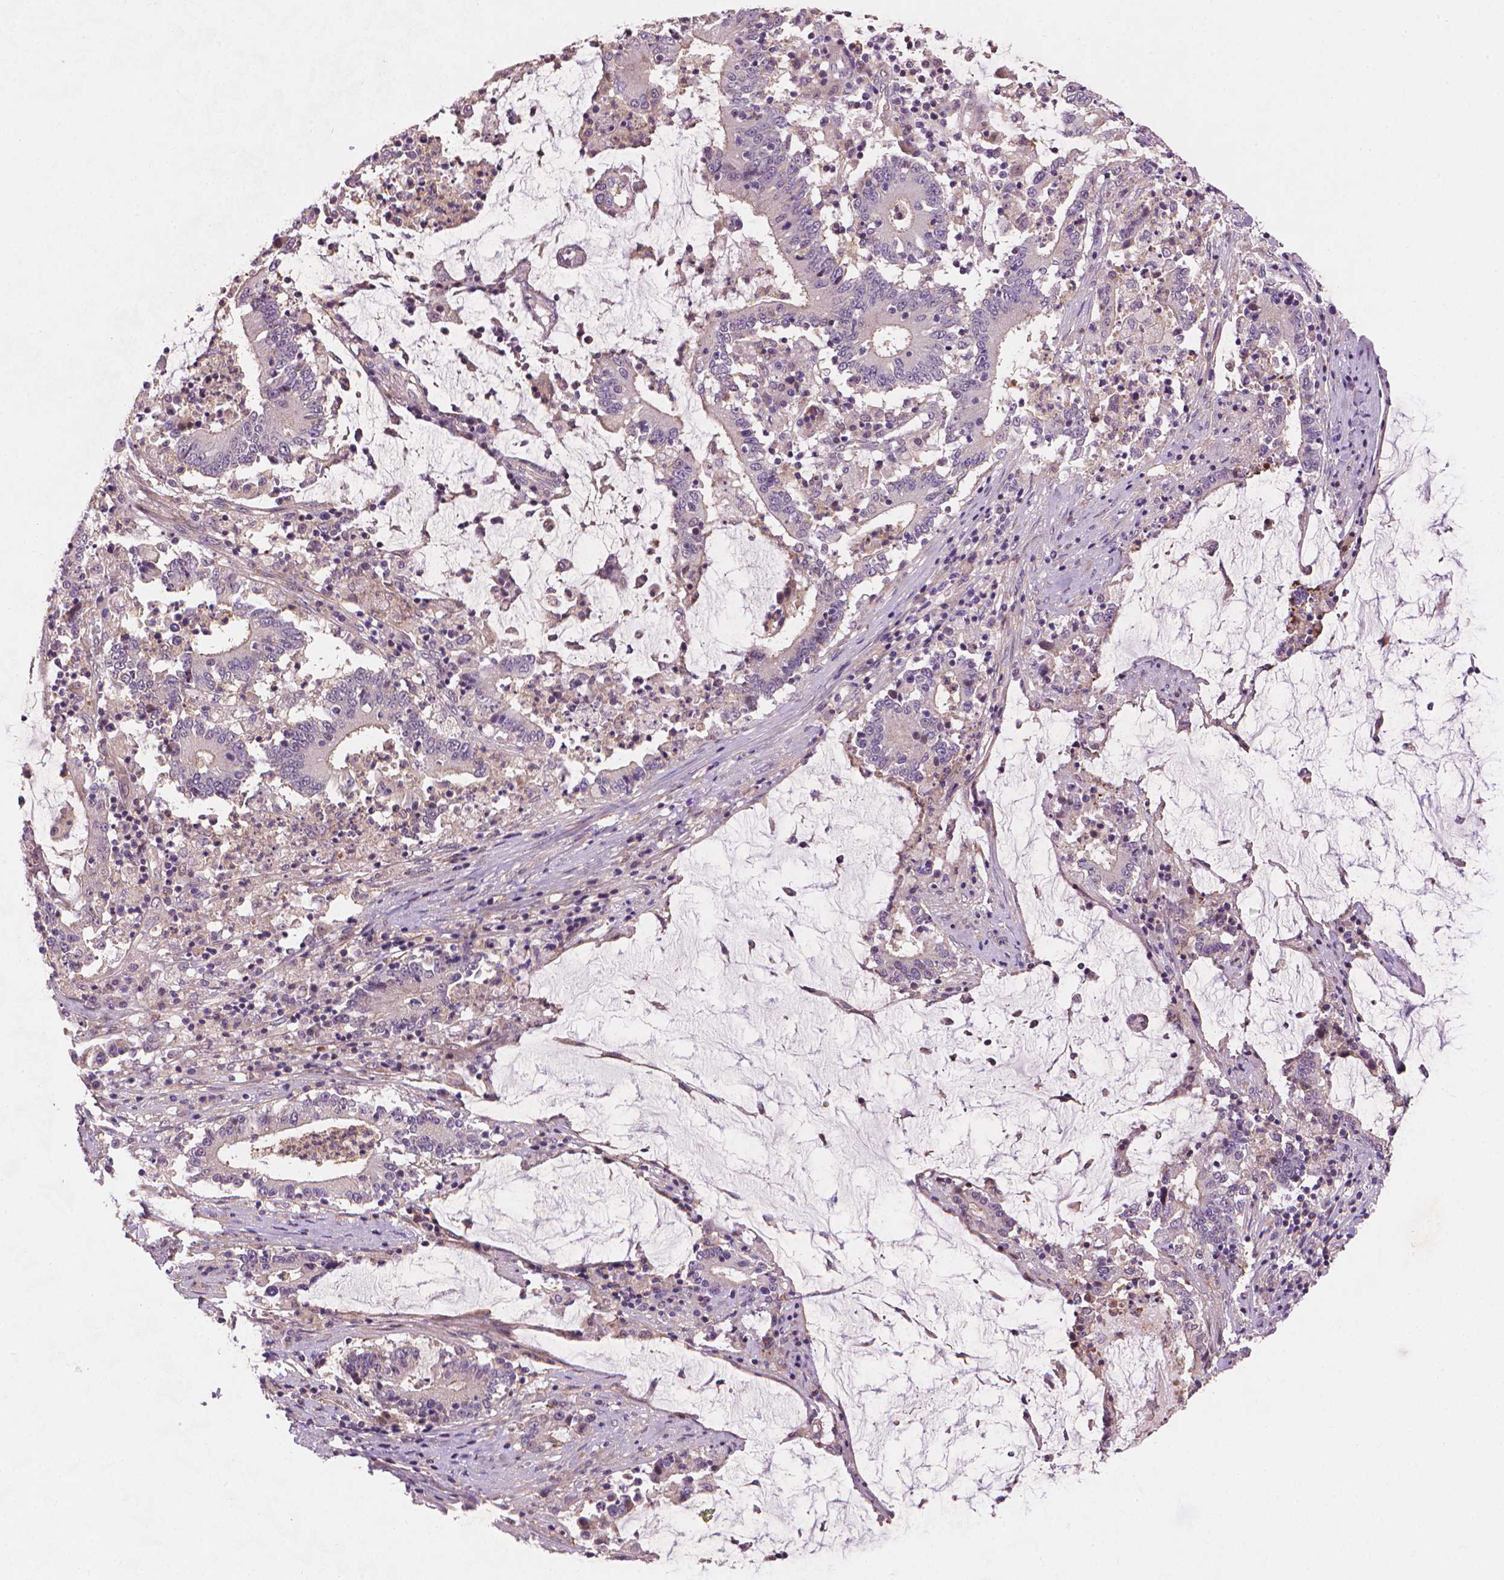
{"staining": {"intensity": "negative", "quantity": "none", "location": "none"}, "tissue": "stomach cancer", "cell_type": "Tumor cells", "image_type": "cancer", "snomed": [{"axis": "morphology", "description": "Adenocarcinoma, NOS"}, {"axis": "topography", "description": "Stomach, upper"}], "caption": "Adenocarcinoma (stomach) stained for a protein using IHC shows no positivity tumor cells.", "gene": "AMMECR1", "patient": {"sex": "male", "age": 68}}